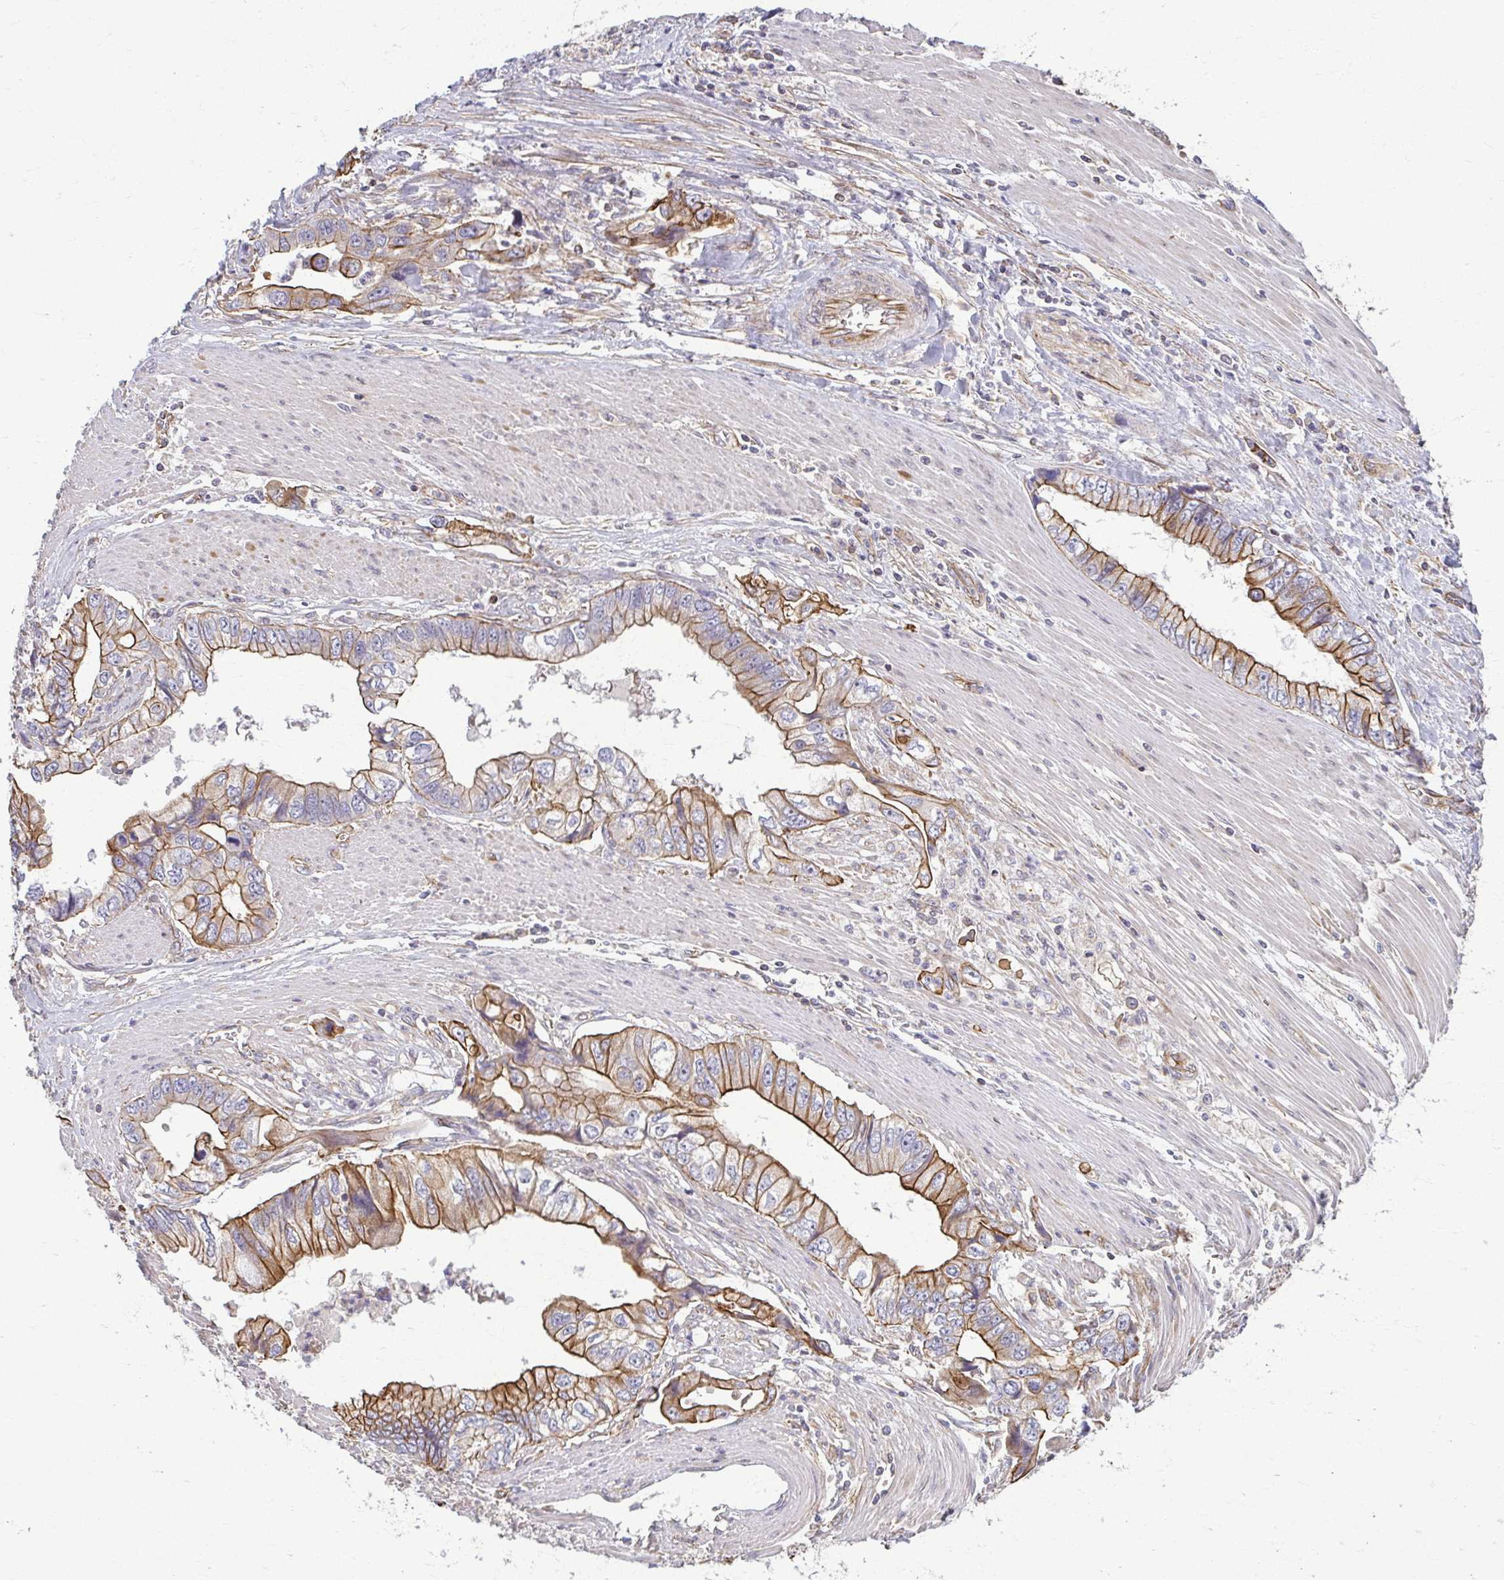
{"staining": {"intensity": "strong", "quantity": "25%-75%", "location": "cytoplasmic/membranous"}, "tissue": "stomach cancer", "cell_type": "Tumor cells", "image_type": "cancer", "snomed": [{"axis": "morphology", "description": "Adenocarcinoma, NOS"}, {"axis": "topography", "description": "Pancreas"}, {"axis": "topography", "description": "Stomach, upper"}], "caption": "The micrograph demonstrates immunohistochemical staining of stomach cancer. There is strong cytoplasmic/membranous expression is present in approximately 25%-75% of tumor cells.", "gene": "EID2B", "patient": {"sex": "male", "age": 77}}